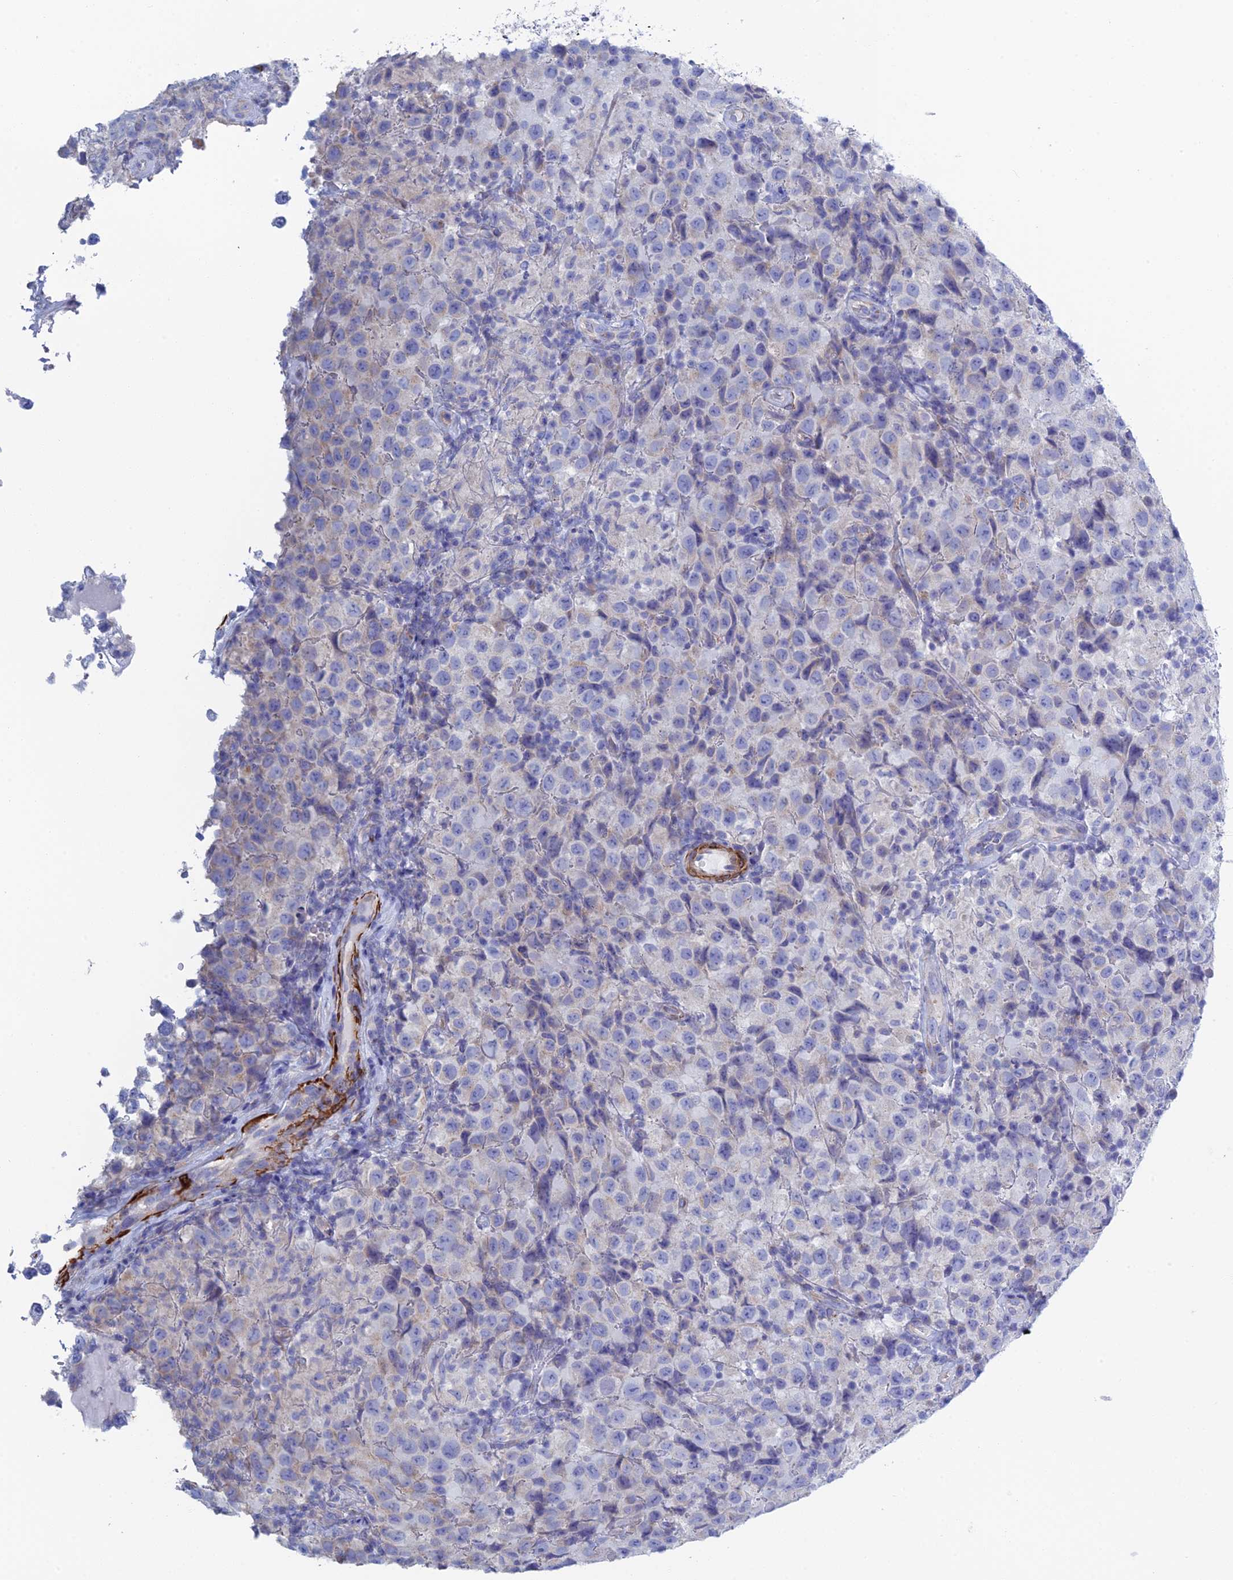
{"staining": {"intensity": "negative", "quantity": "none", "location": "none"}, "tissue": "testis cancer", "cell_type": "Tumor cells", "image_type": "cancer", "snomed": [{"axis": "morphology", "description": "Seminoma, NOS"}, {"axis": "morphology", "description": "Carcinoma, Embryonal, NOS"}, {"axis": "topography", "description": "Testis"}], "caption": "DAB (3,3'-diaminobenzidine) immunohistochemical staining of testis cancer (embryonal carcinoma) reveals no significant positivity in tumor cells. The staining is performed using DAB brown chromogen with nuclei counter-stained in using hematoxylin.", "gene": "PCDHA8", "patient": {"sex": "male", "age": 41}}